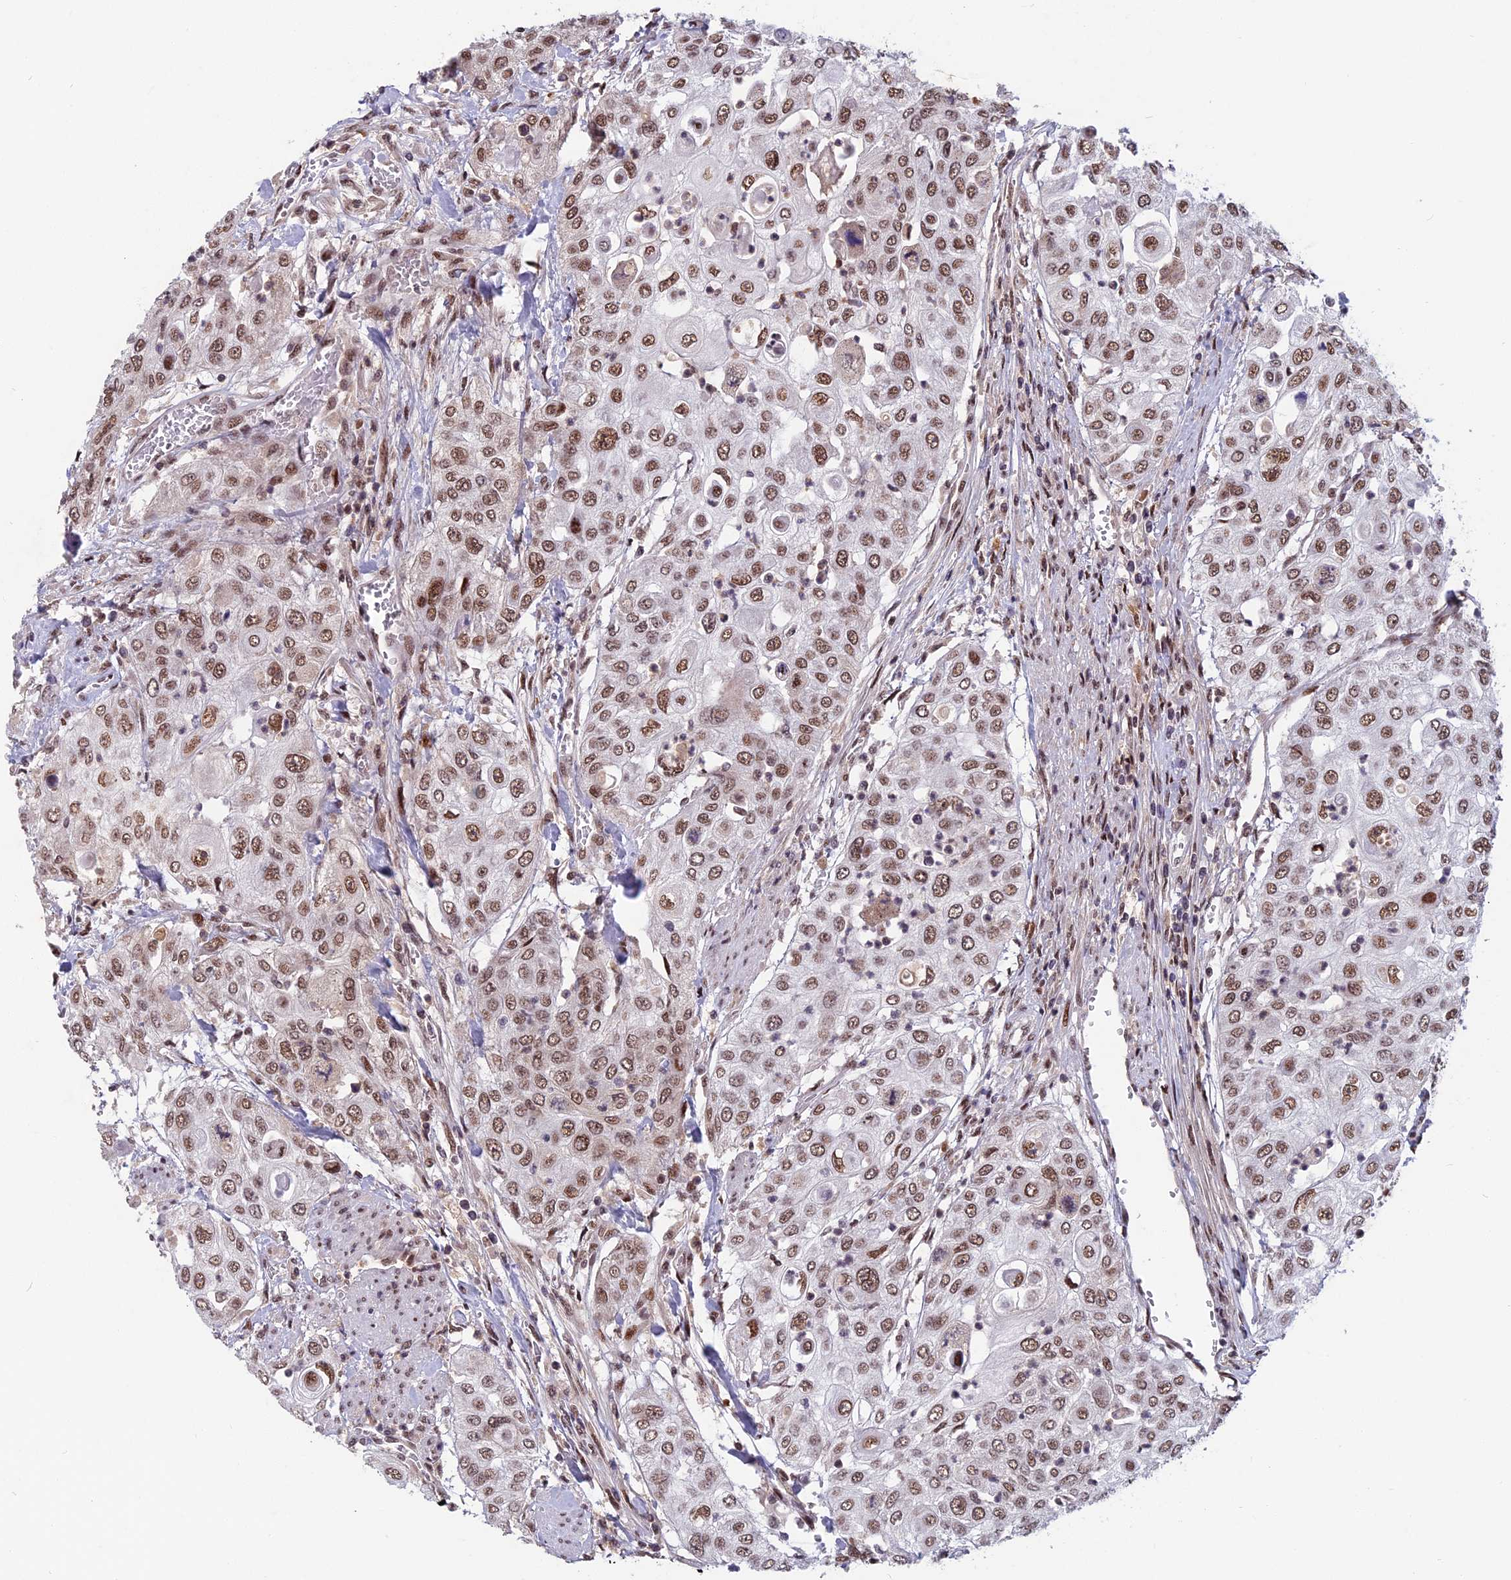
{"staining": {"intensity": "moderate", "quantity": ">75%", "location": "nuclear"}, "tissue": "urothelial cancer", "cell_type": "Tumor cells", "image_type": "cancer", "snomed": [{"axis": "morphology", "description": "Urothelial carcinoma, High grade"}, {"axis": "topography", "description": "Urinary bladder"}], "caption": "Urothelial cancer stained with immunohistochemistry (IHC) exhibits moderate nuclear staining in about >75% of tumor cells.", "gene": "CDC7", "patient": {"sex": "female", "age": 79}}